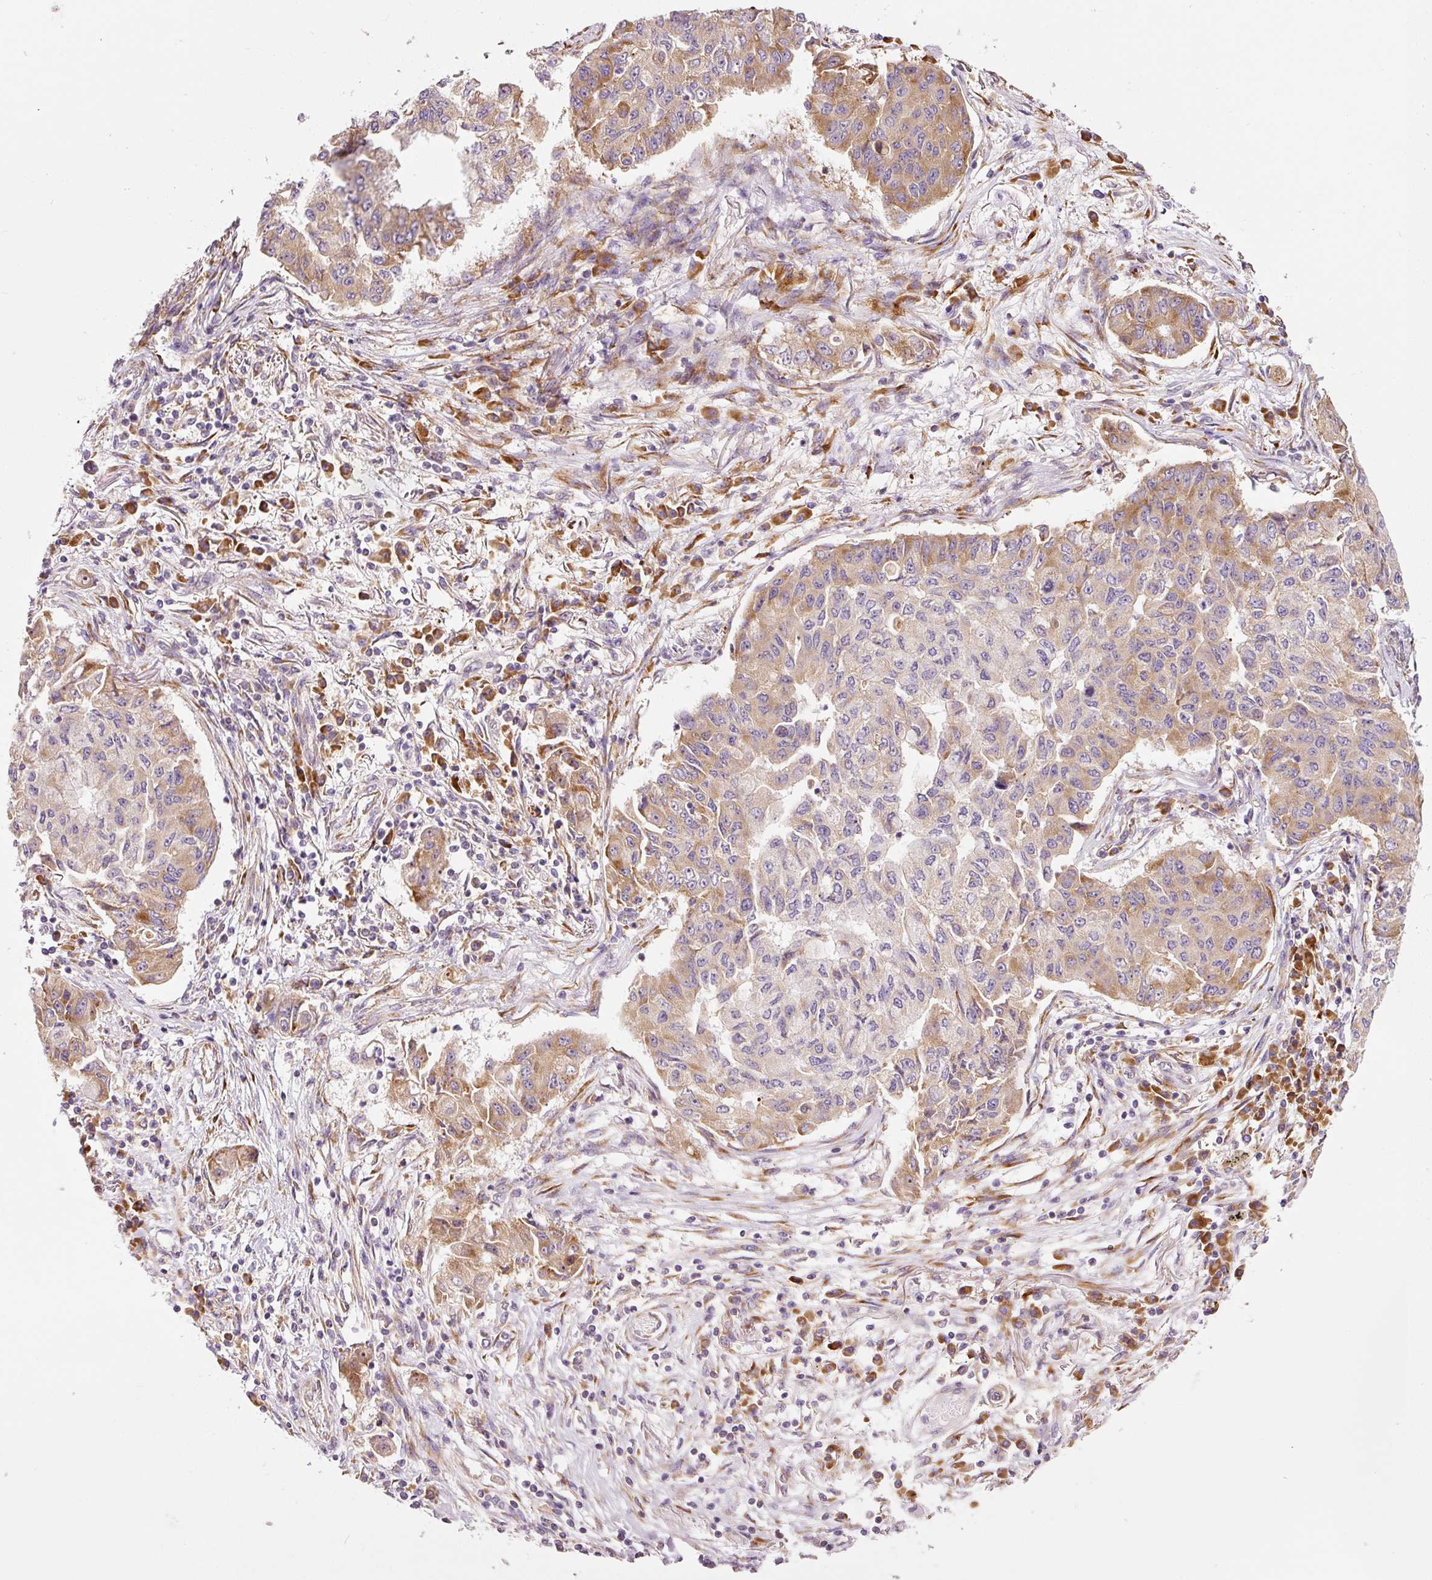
{"staining": {"intensity": "moderate", "quantity": ">75%", "location": "cytoplasmic/membranous"}, "tissue": "lung cancer", "cell_type": "Tumor cells", "image_type": "cancer", "snomed": [{"axis": "morphology", "description": "Squamous cell carcinoma, NOS"}, {"axis": "topography", "description": "Lung"}], "caption": "IHC of squamous cell carcinoma (lung) exhibits medium levels of moderate cytoplasmic/membranous positivity in approximately >75% of tumor cells. (Stains: DAB in brown, nuclei in blue, Microscopy: brightfield microscopy at high magnification).", "gene": "RPL10A", "patient": {"sex": "male", "age": 74}}